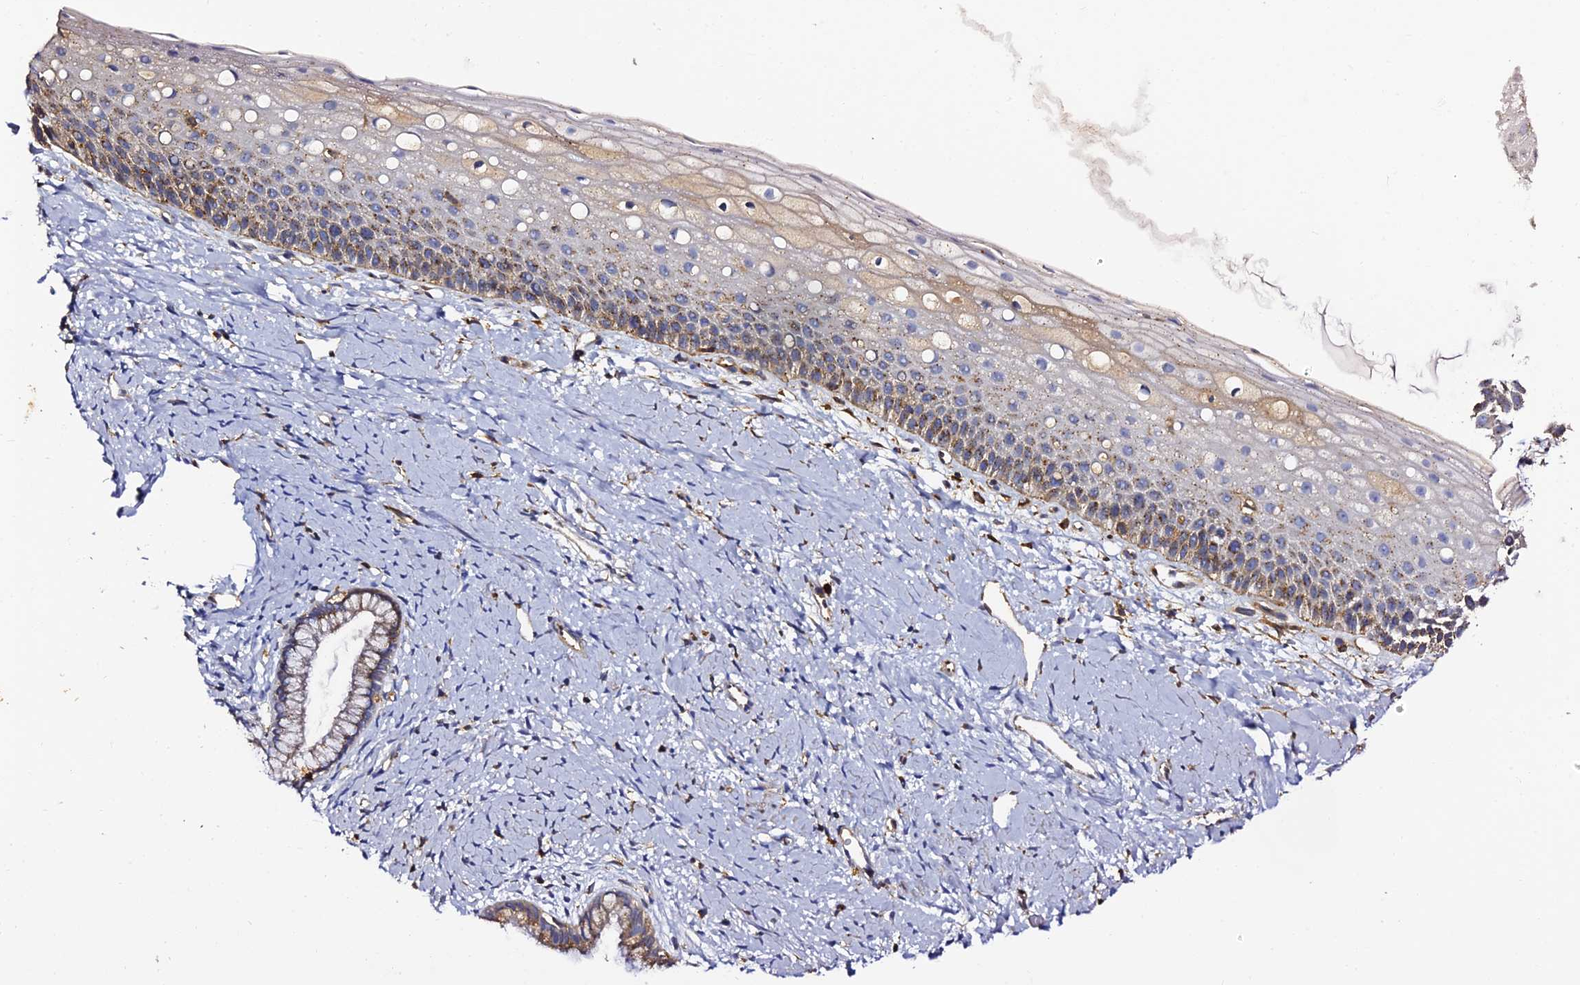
{"staining": {"intensity": "strong", "quantity": ">75%", "location": "cytoplasmic/membranous"}, "tissue": "cervix", "cell_type": "Glandular cells", "image_type": "normal", "snomed": [{"axis": "morphology", "description": "Normal tissue, NOS"}, {"axis": "topography", "description": "Cervix"}], "caption": "Immunohistochemical staining of benign human cervix reveals strong cytoplasmic/membranous protein staining in about >75% of glandular cells.", "gene": "TRPV2", "patient": {"sex": "female", "age": 57}}